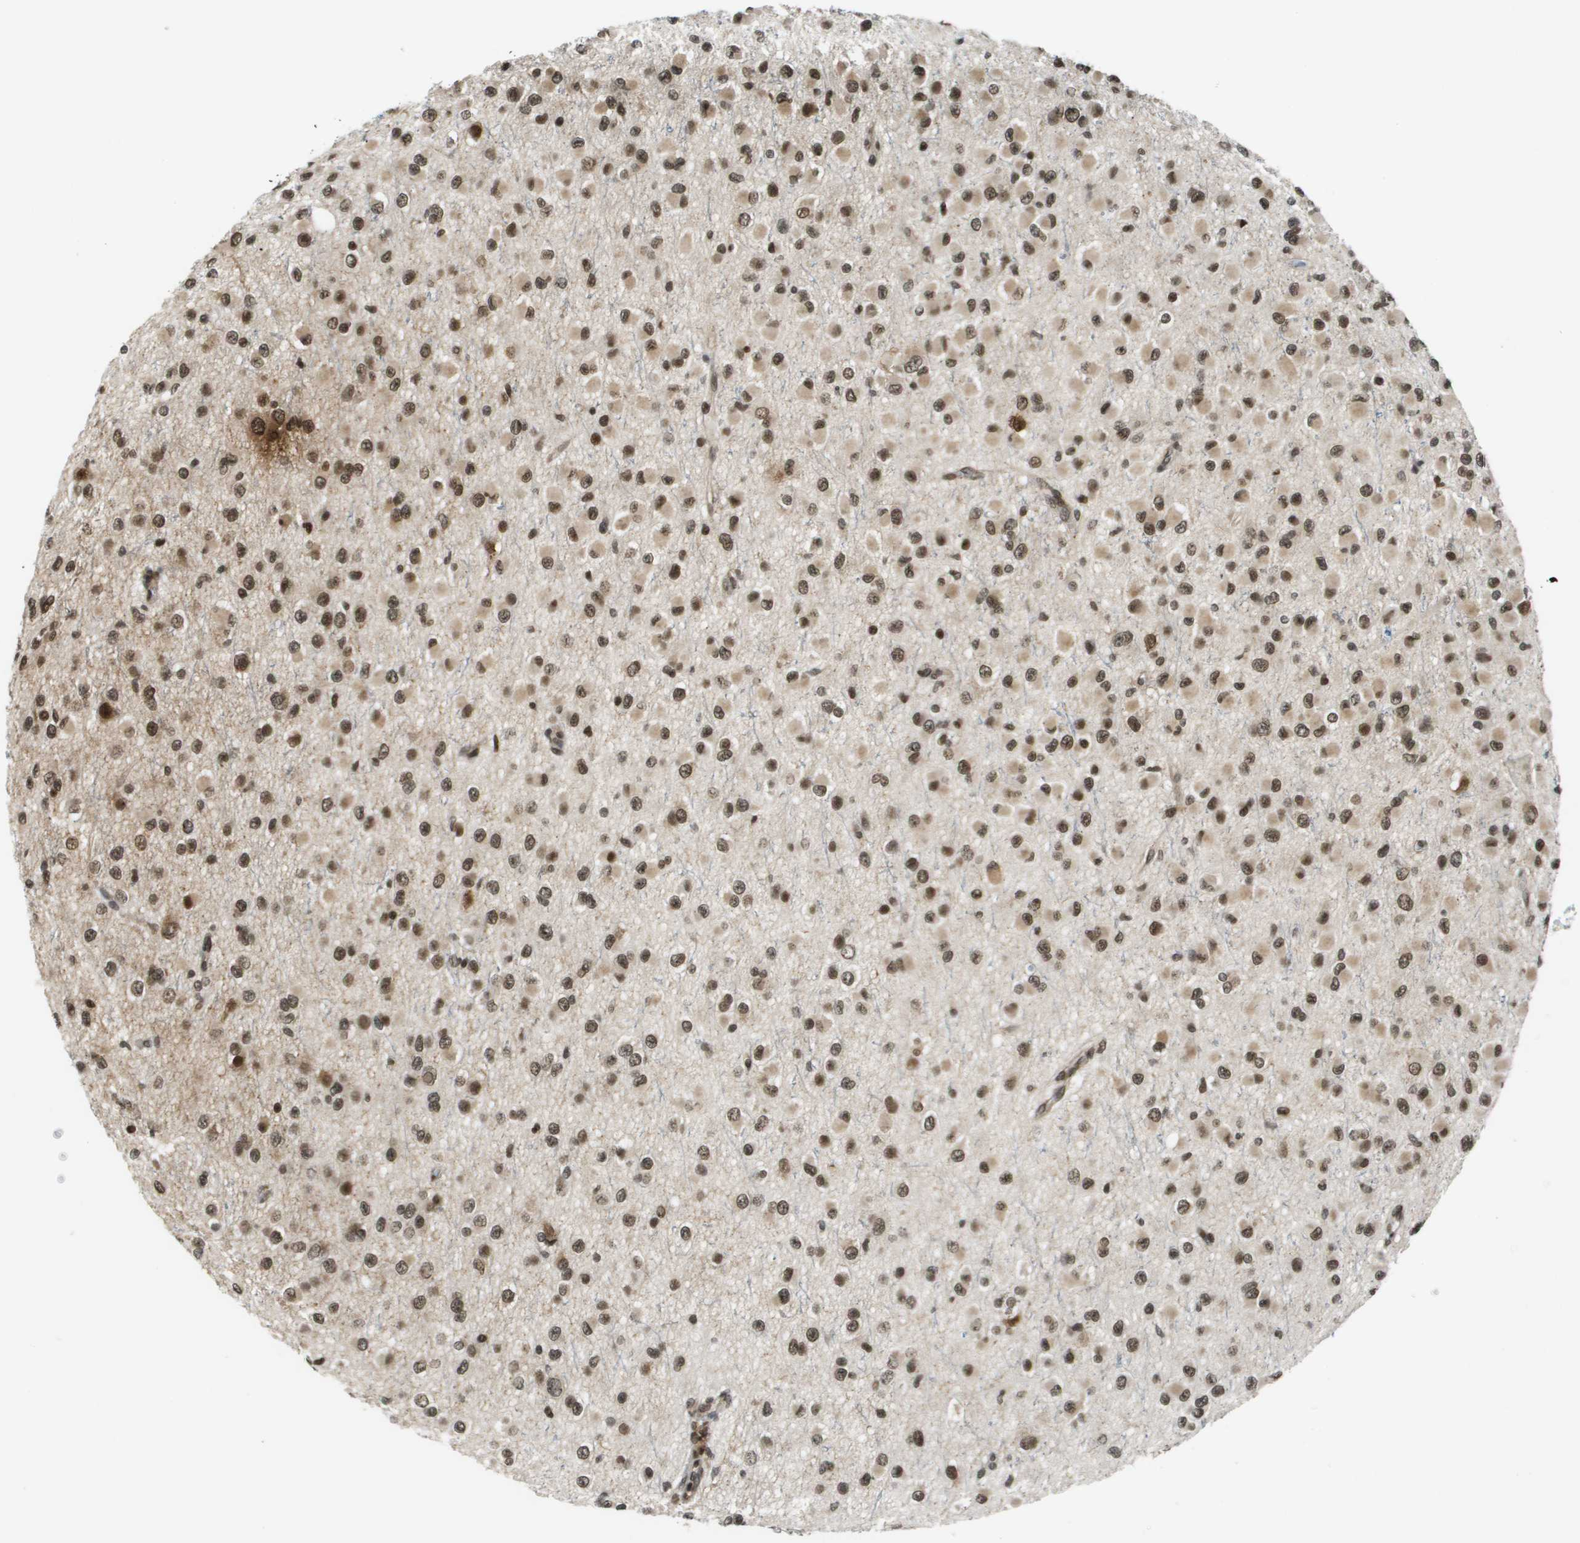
{"staining": {"intensity": "strong", "quantity": ">75%", "location": "nuclear"}, "tissue": "glioma", "cell_type": "Tumor cells", "image_type": "cancer", "snomed": [{"axis": "morphology", "description": "Glioma, malignant, Low grade"}, {"axis": "topography", "description": "Brain"}], "caption": "The micrograph shows immunohistochemical staining of low-grade glioma (malignant). There is strong nuclear positivity is appreciated in about >75% of tumor cells. (DAB IHC, brown staining for protein, blue staining for nuclei).", "gene": "RECQL4", "patient": {"sex": "male", "age": 42}}